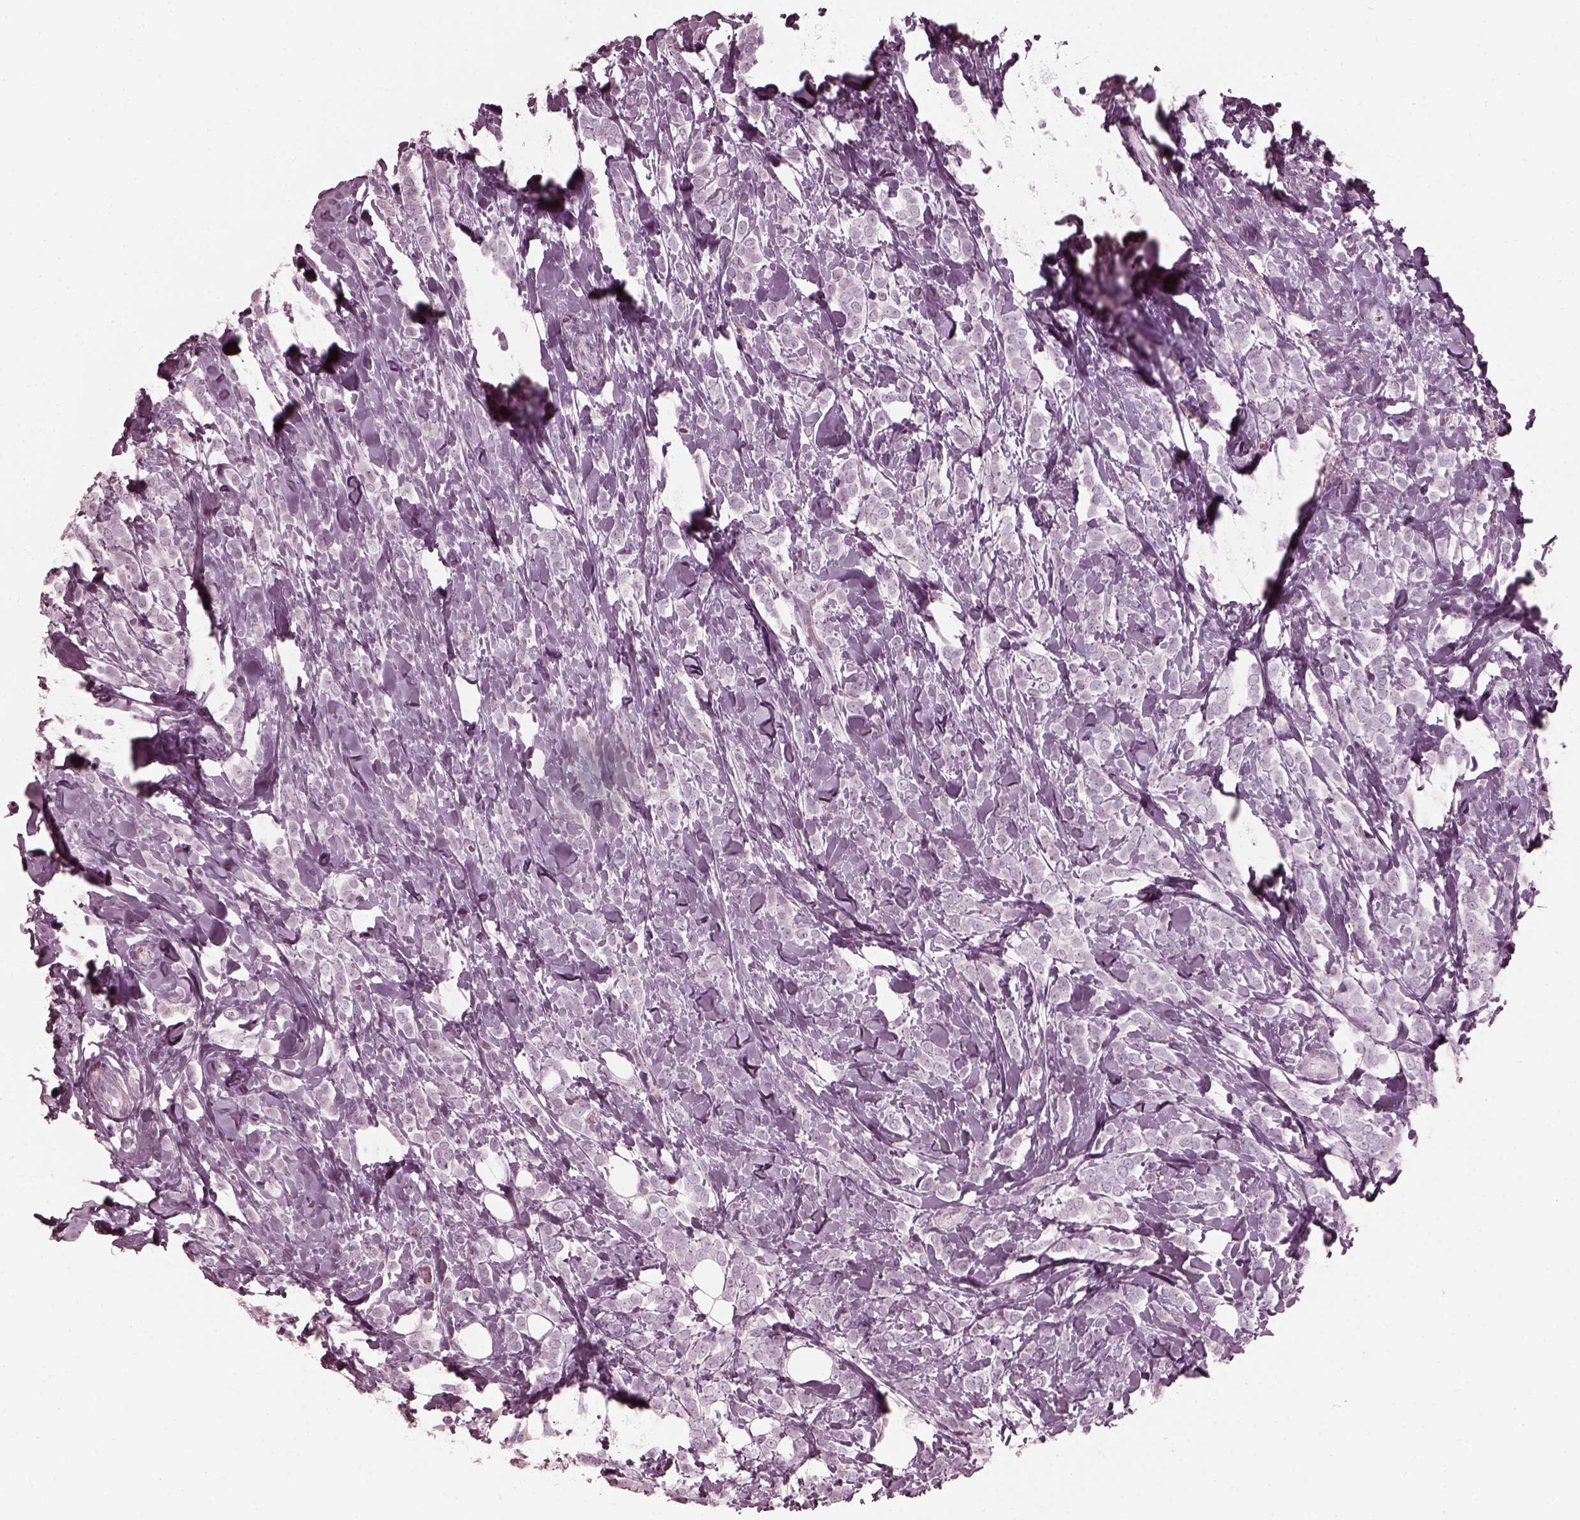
{"staining": {"intensity": "negative", "quantity": "none", "location": "none"}, "tissue": "breast cancer", "cell_type": "Tumor cells", "image_type": "cancer", "snomed": [{"axis": "morphology", "description": "Lobular carcinoma"}, {"axis": "topography", "description": "Breast"}], "caption": "IHC of breast cancer reveals no expression in tumor cells.", "gene": "SAXO2", "patient": {"sex": "female", "age": 49}}